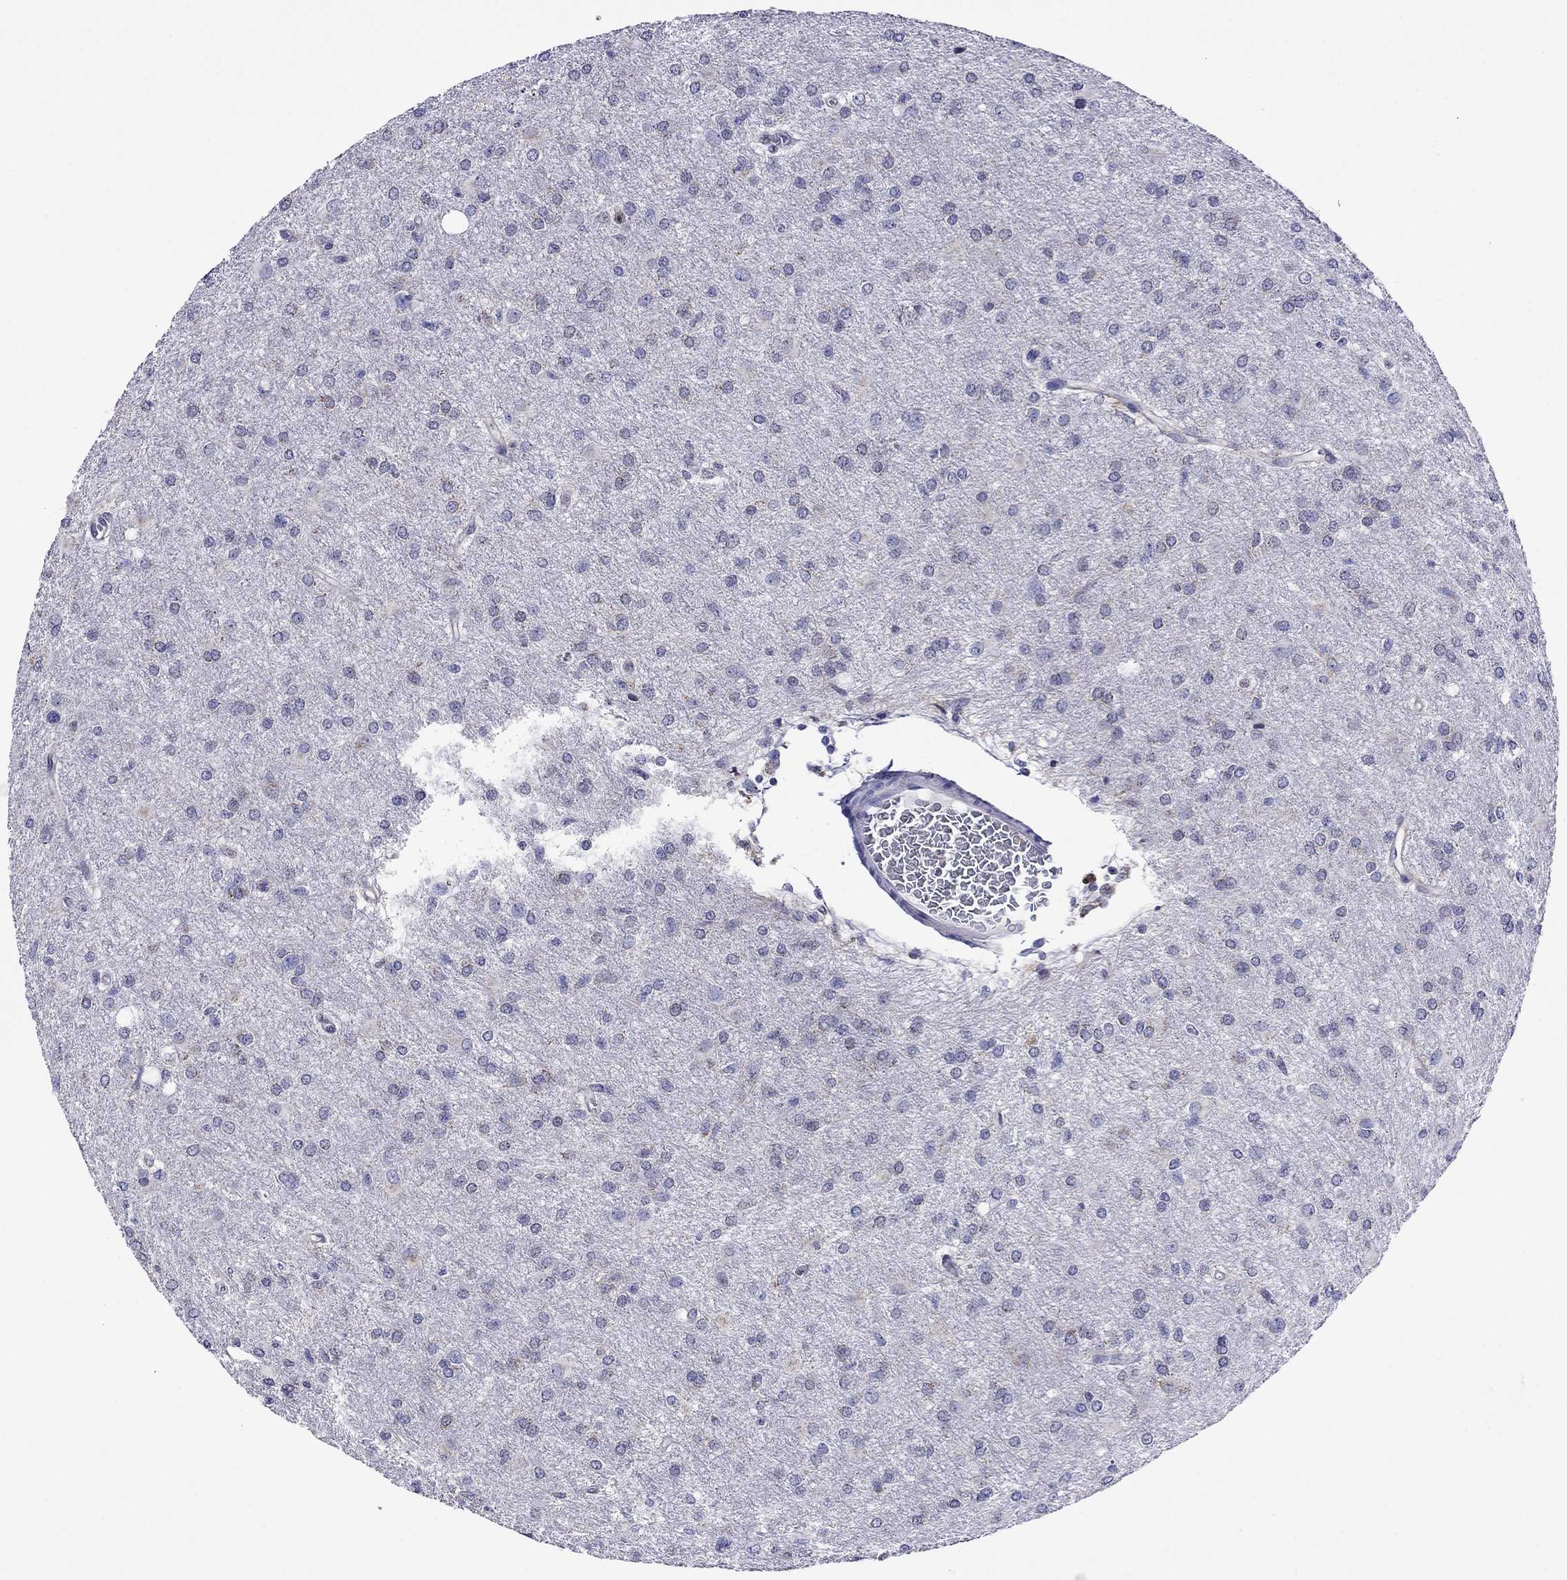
{"staining": {"intensity": "negative", "quantity": "none", "location": "none"}, "tissue": "glioma", "cell_type": "Tumor cells", "image_type": "cancer", "snomed": [{"axis": "morphology", "description": "Glioma, malignant, High grade"}, {"axis": "topography", "description": "Brain"}], "caption": "Human glioma stained for a protein using immunohistochemistry shows no positivity in tumor cells.", "gene": "SCG2", "patient": {"sex": "male", "age": 68}}